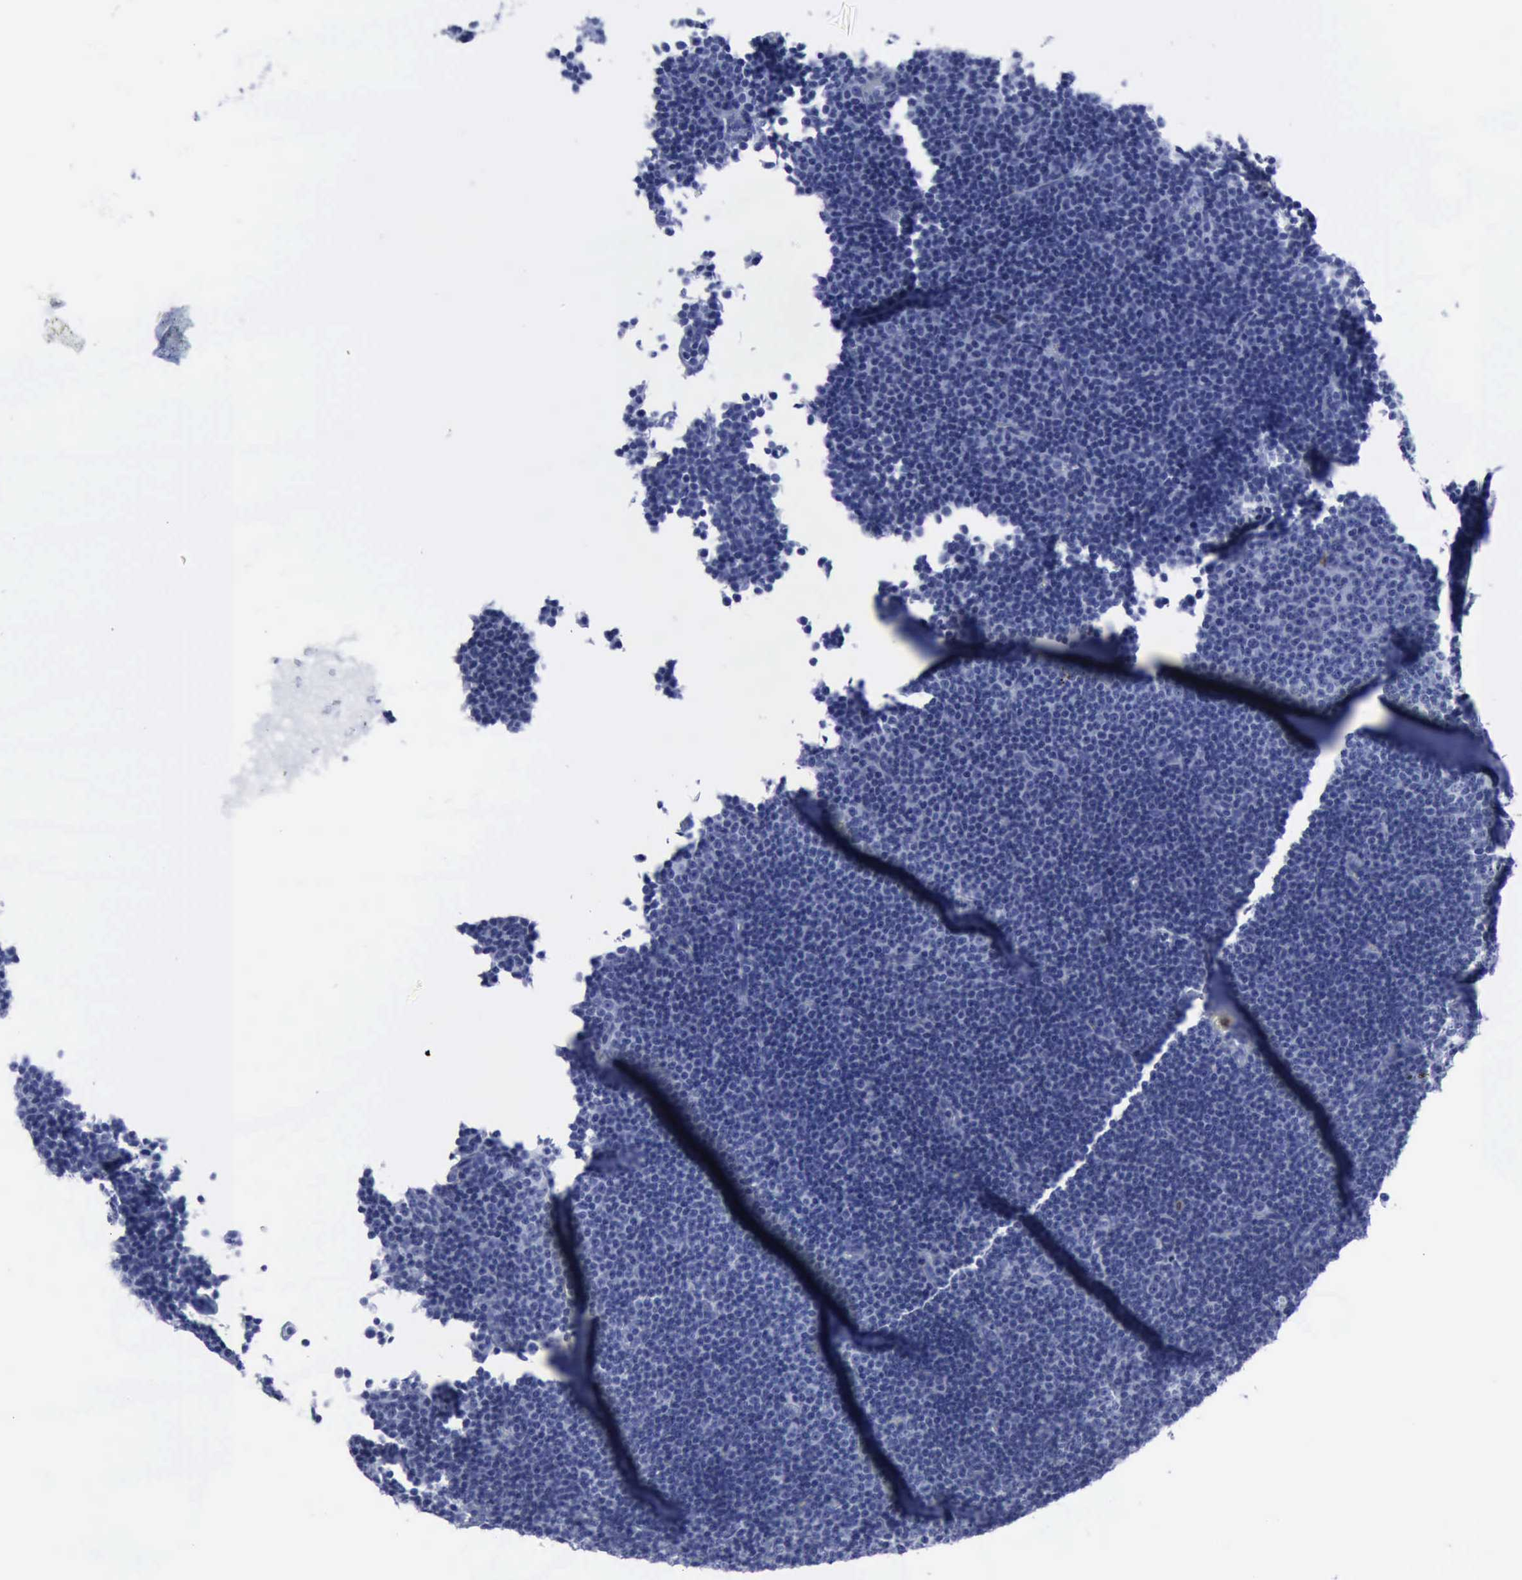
{"staining": {"intensity": "negative", "quantity": "none", "location": "none"}, "tissue": "lymphoma", "cell_type": "Tumor cells", "image_type": "cancer", "snomed": [{"axis": "morphology", "description": "Malignant lymphoma, non-Hodgkin's type, Low grade"}, {"axis": "topography", "description": "Lymph node"}], "caption": "This is an immunohistochemistry micrograph of human lymphoma. There is no positivity in tumor cells.", "gene": "CSTA", "patient": {"sex": "male", "age": 57}}